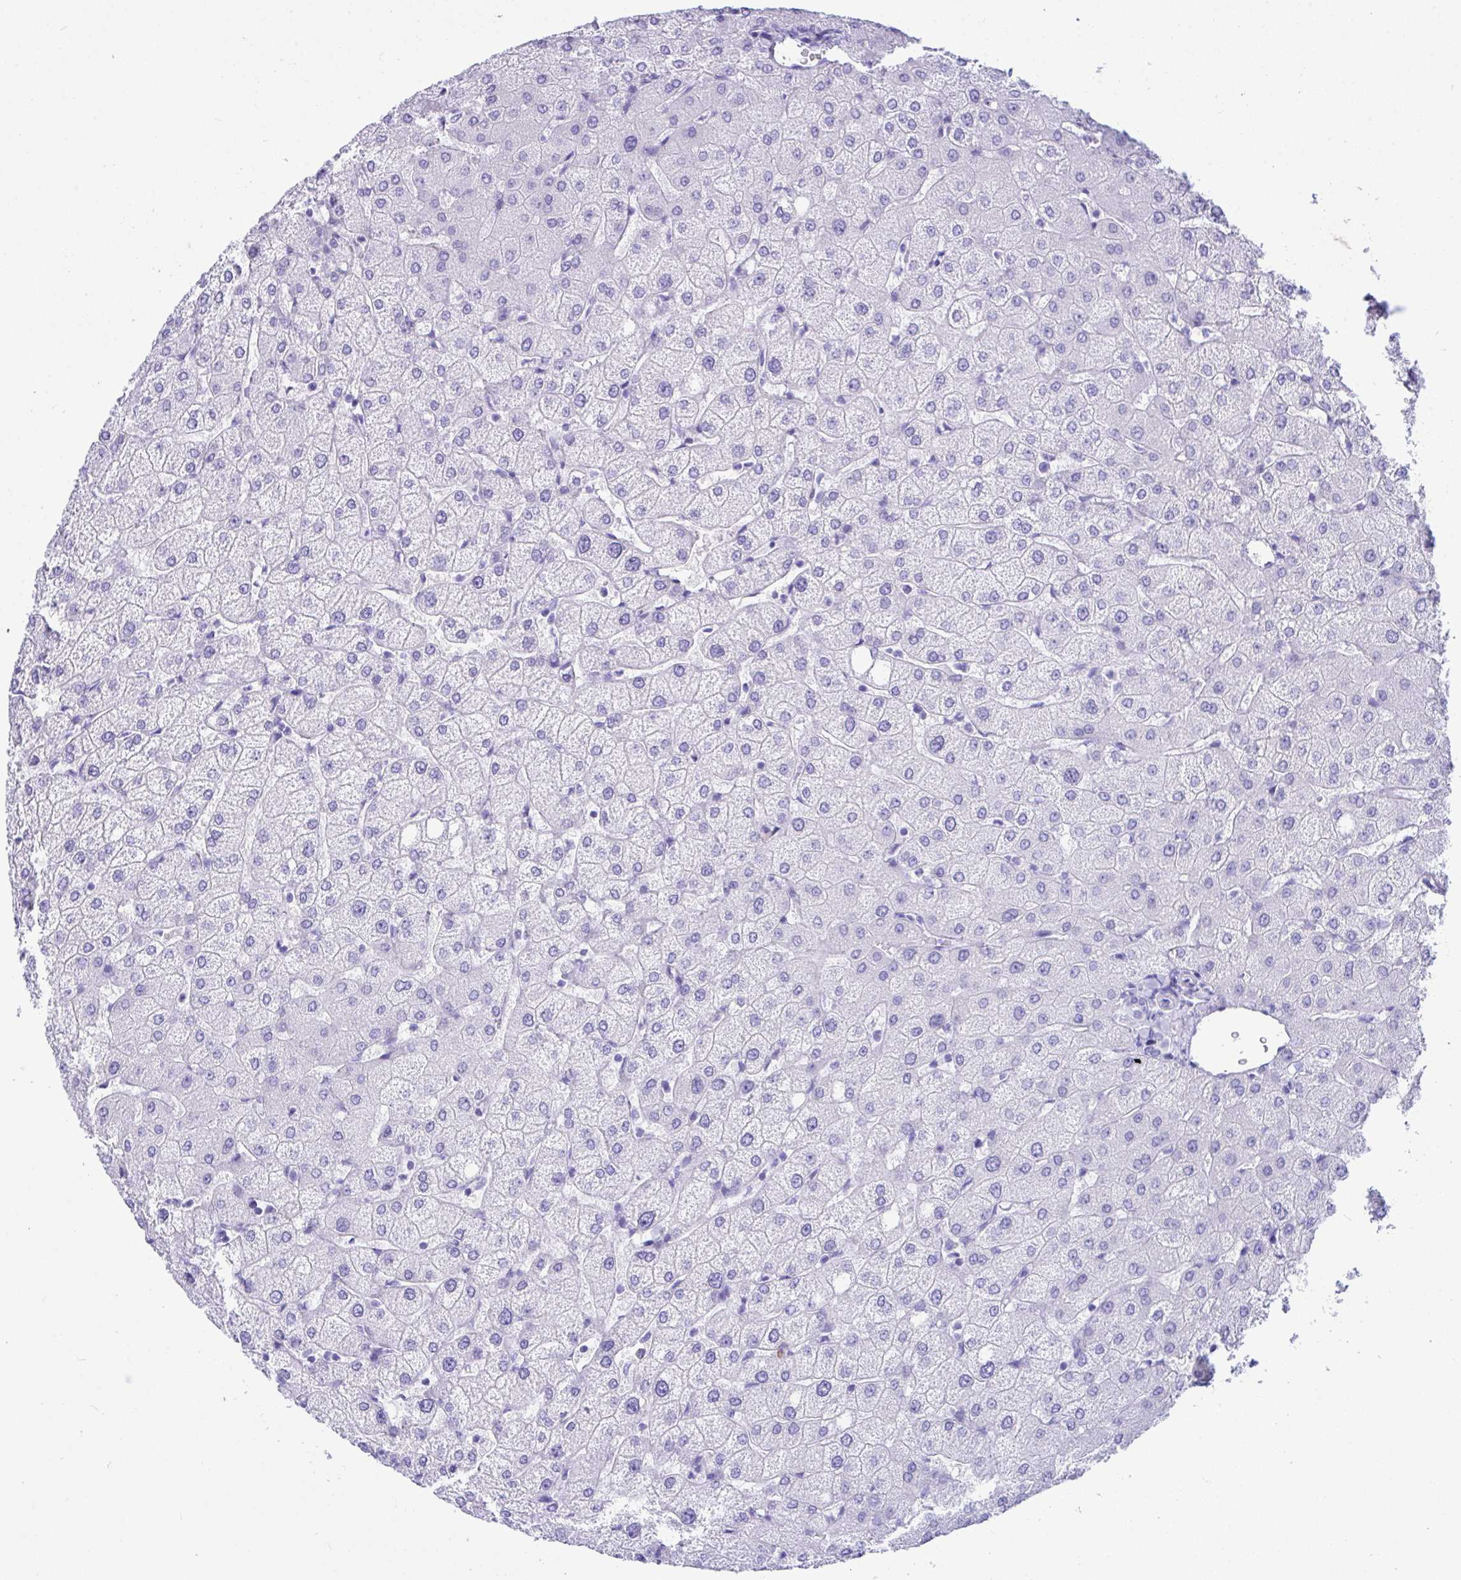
{"staining": {"intensity": "negative", "quantity": "none", "location": "none"}, "tissue": "liver", "cell_type": "Cholangiocytes", "image_type": "normal", "snomed": [{"axis": "morphology", "description": "Normal tissue, NOS"}, {"axis": "topography", "description": "Liver"}], "caption": "The photomicrograph exhibits no staining of cholangiocytes in normal liver. The staining was performed using DAB (3,3'-diaminobenzidine) to visualize the protein expression in brown, while the nuclei were stained in blue with hematoxylin (Magnification: 20x).", "gene": "BEST4", "patient": {"sex": "female", "age": 54}}